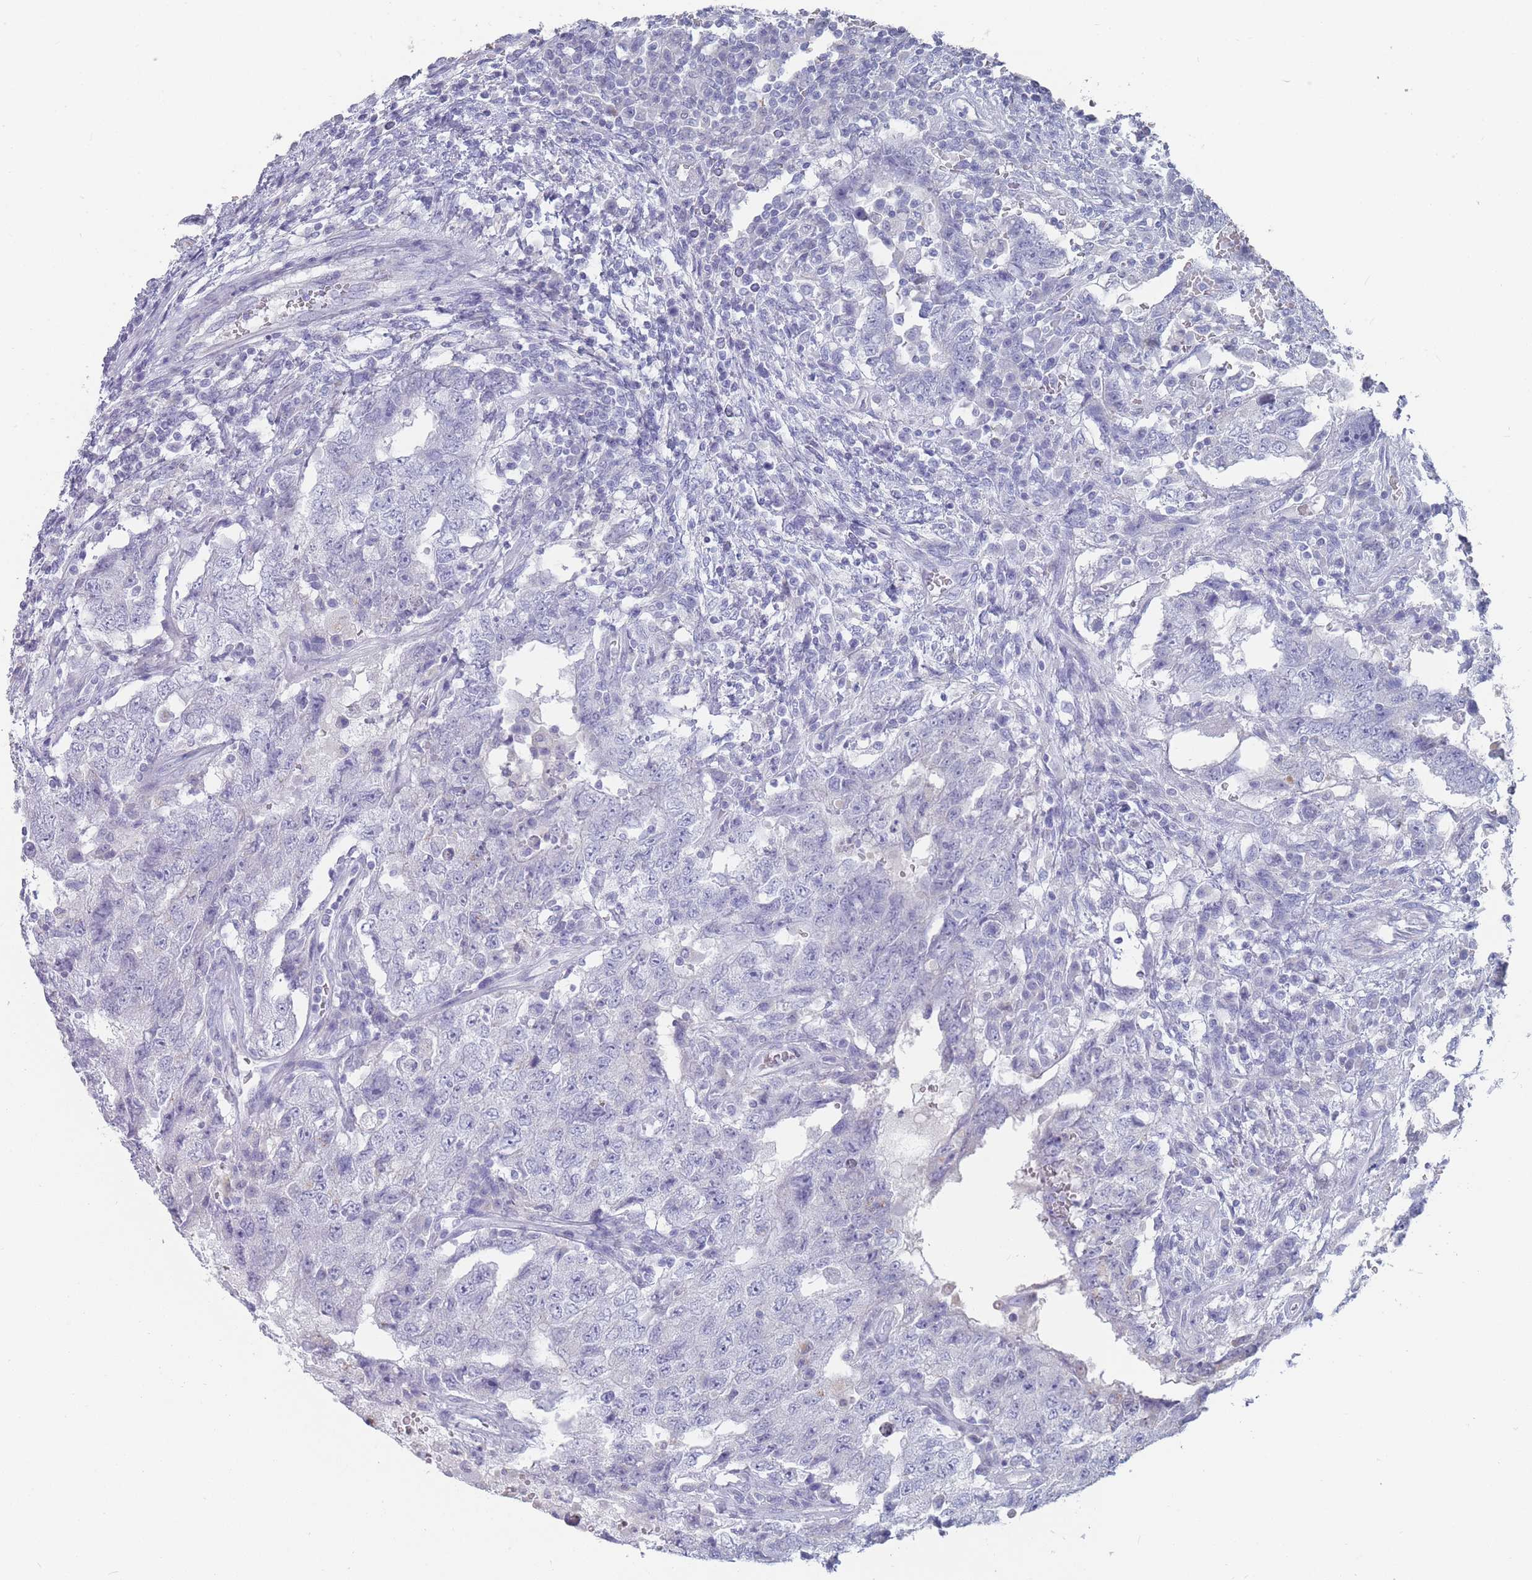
{"staining": {"intensity": "negative", "quantity": "none", "location": "none"}, "tissue": "testis cancer", "cell_type": "Tumor cells", "image_type": "cancer", "snomed": [{"axis": "morphology", "description": "Carcinoma, Embryonal, NOS"}, {"axis": "topography", "description": "Testis"}], "caption": "An IHC image of embryonal carcinoma (testis) is shown. There is no staining in tumor cells of embryonal carcinoma (testis).", "gene": "CYP51A1", "patient": {"sex": "male", "age": 26}}